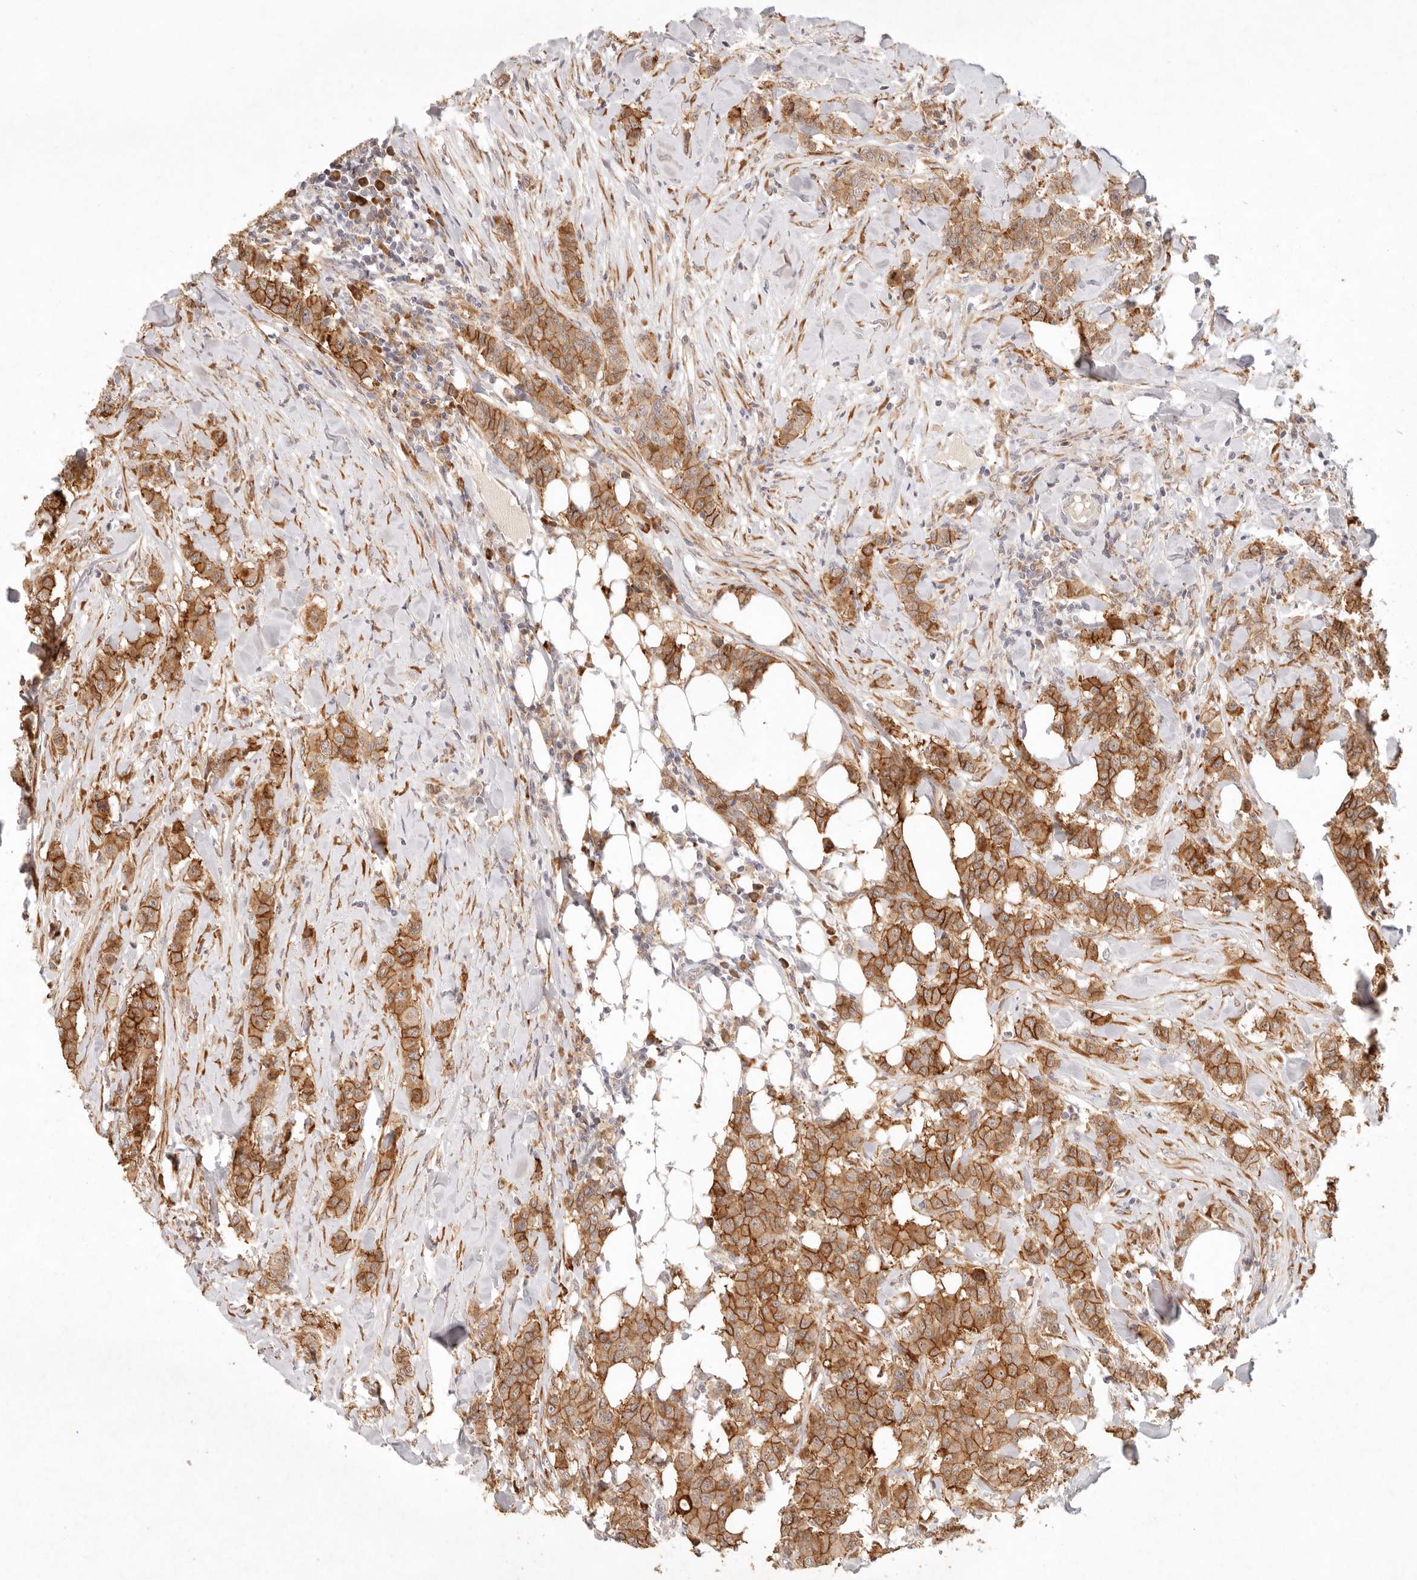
{"staining": {"intensity": "strong", "quantity": ">75%", "location": "cytoplasmic/membranous"}, "tissue": "breast cancer", "cell_type": "Tumor cells", "image_type": "cancer", "snomed": [{"axis": "morphology", "description": "Duct carcinoma"}, {"axis": "topography", "description": "Breast"}], "caption": "Tumor cells display strong cytoplasmic/membranous expression in approximately >75% of cells in breast cancer (intraductal carcinoma).", "gene": "C1orf127", "patient": {"sex": "female", "age": 40}}